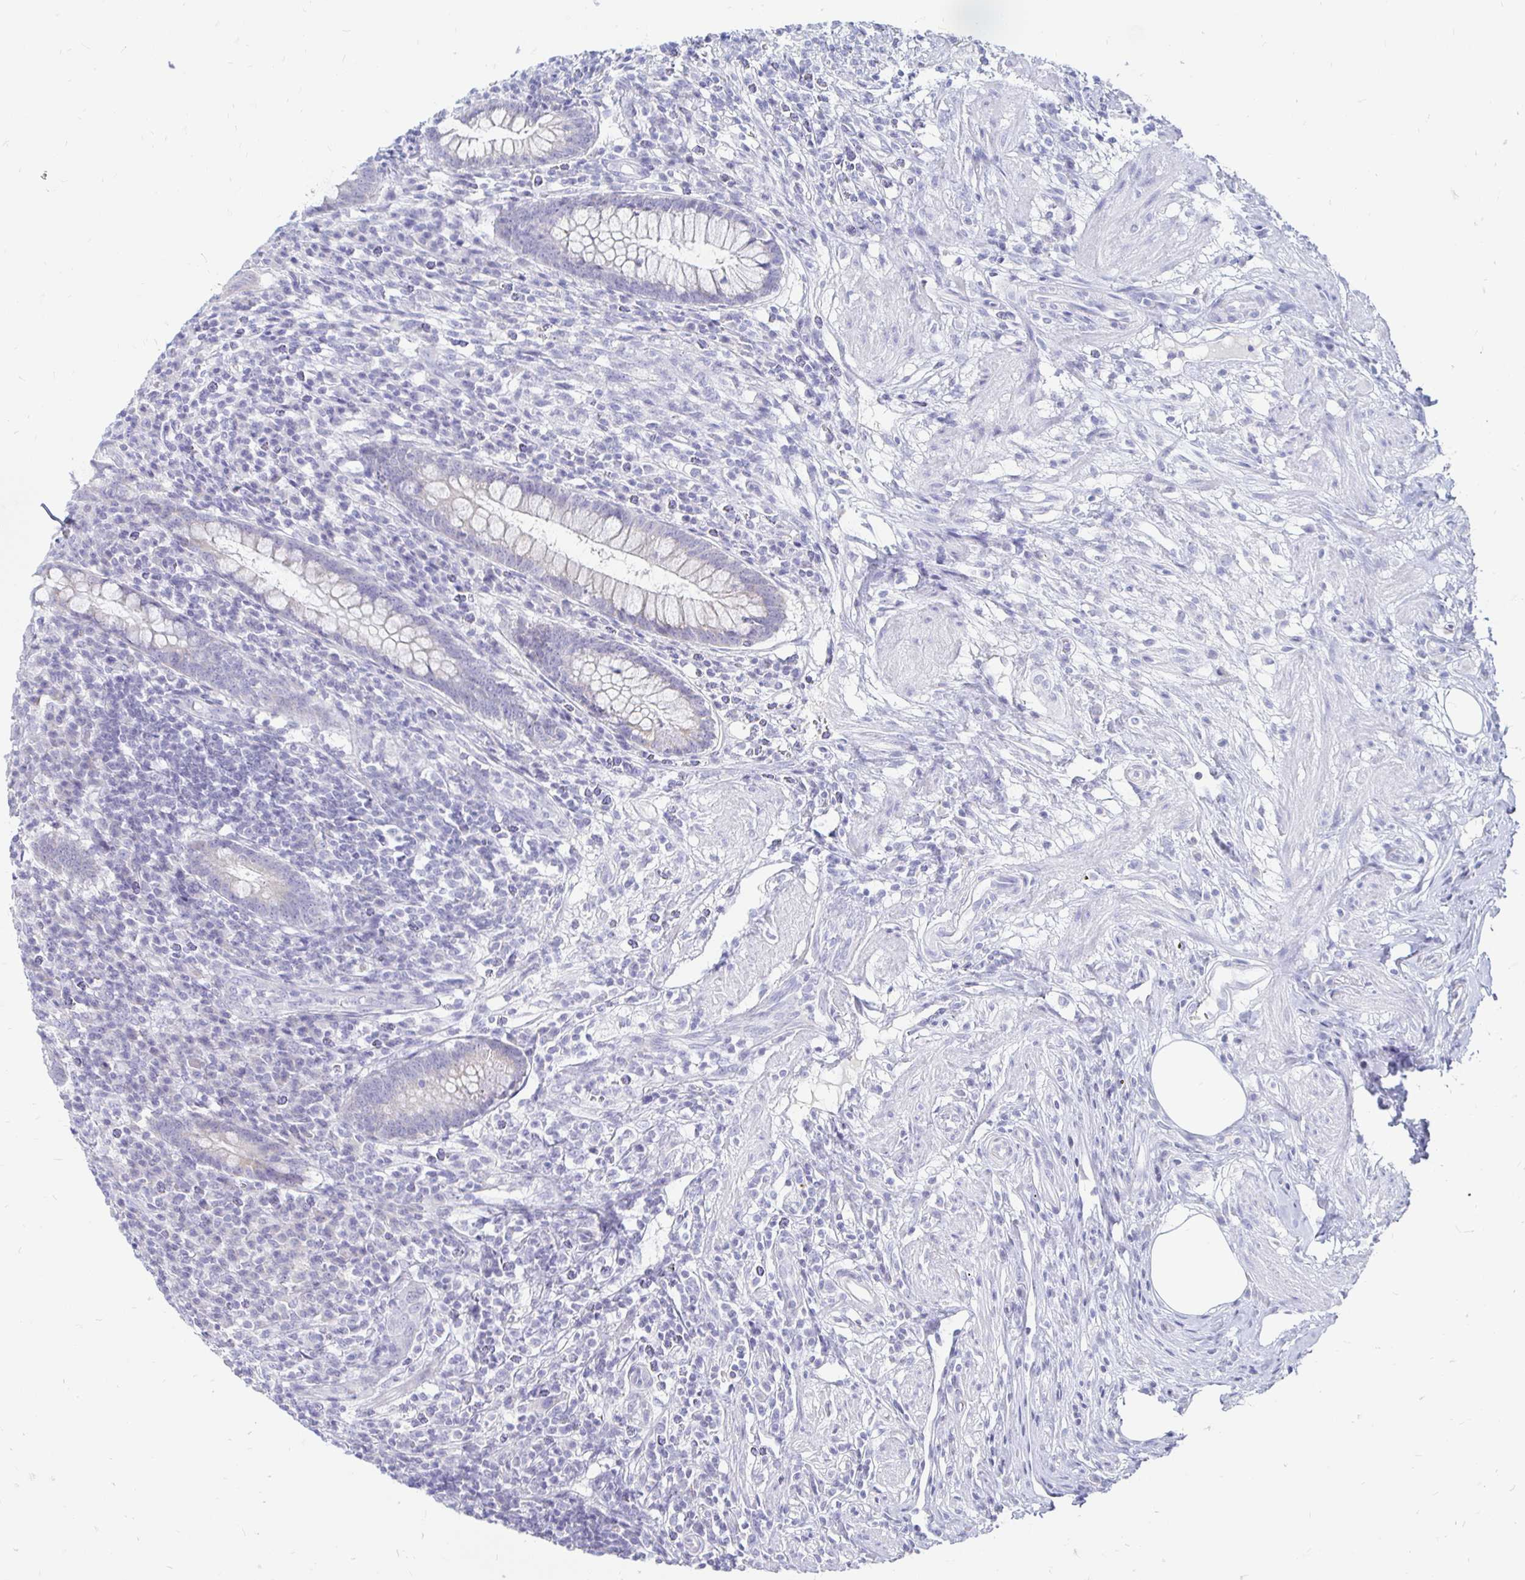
{"staining": {"intensity": "negative", "quantity": "none", "location": "none"}, "tissue": "appendix", "cell_type": "Glandular cells", "image_type": "normal", "snomed": [{"axis": "morphology", "description": "Normal tissue, NOS"}, {"axis": "topography", "description": "Appendix"}], "caption": "An immunohistochemistry micrograph of normal appendix is shown. There is no staining in glandular cells of appendix. (Brightfield microscopy of DAB IHC at high magnification).", "gene": "PEG10", "patient": {"sex": "female", "age": 56}}